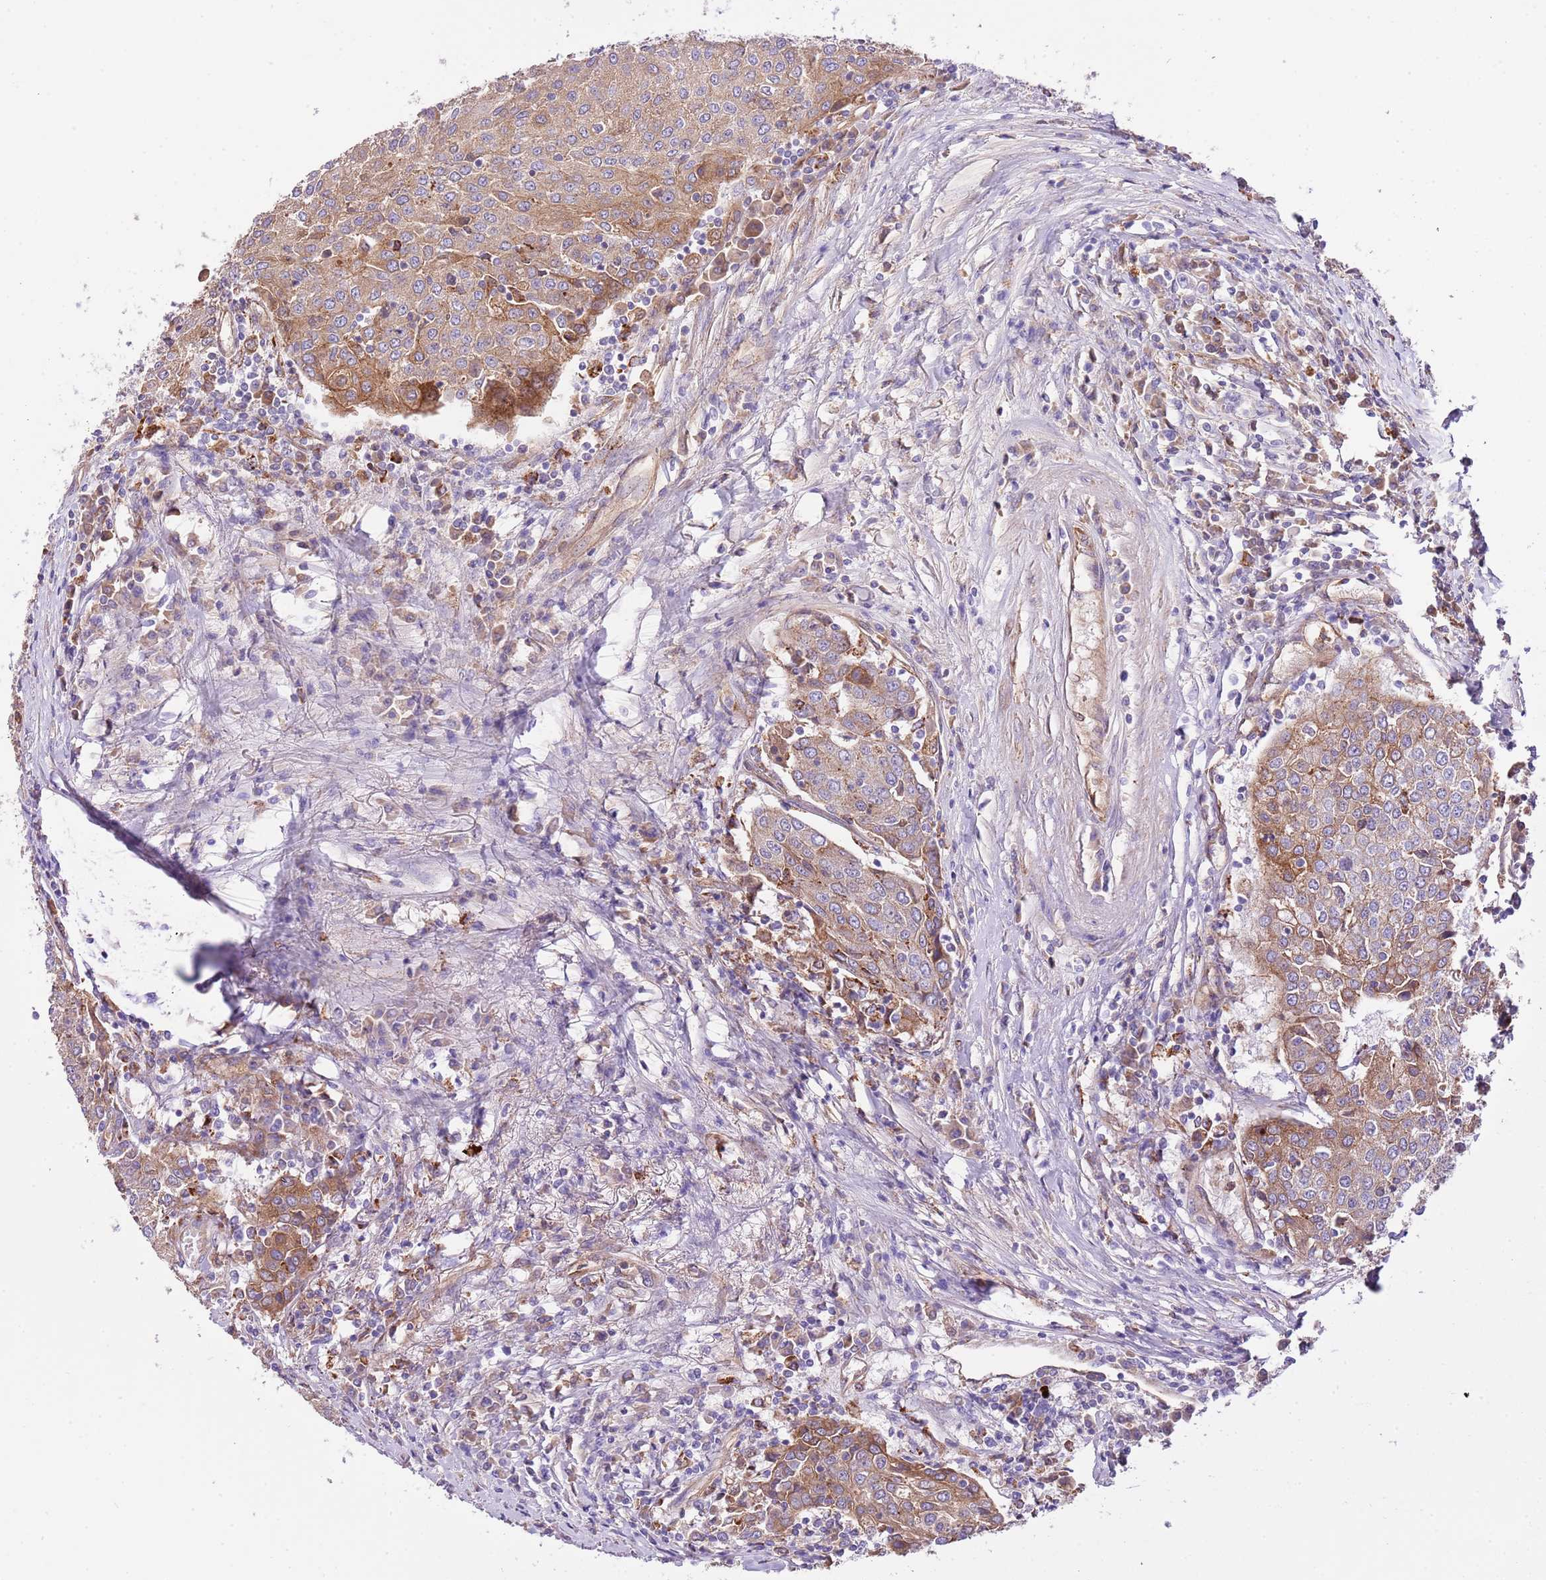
{"staining": {"intensity": "moderate", "quantity": ">75%", "location": "cytoplasmic/membranous"}, "tissue": "urothelial cancer", "cell_type": "Tumor cells", "image_type": "cancer", "snomed": [{"axis": "morphology", "description": "Urothelial carcinoma, High grade"}, {"axis": "topography", "description": "Urinary bladder"}], "caption": "Protein expression analysis of human high-grade urothelial carcinoma reveals moderate cytoplasmic/membranous staining in approximately >75% of tumor cells. The staining was performed using DAB, with brown indicating positive protein expression. Nuclei are stained blue with hematoxylin.", "gene": "DOCK6", "patient": {"sex": "female", "age": 85}}